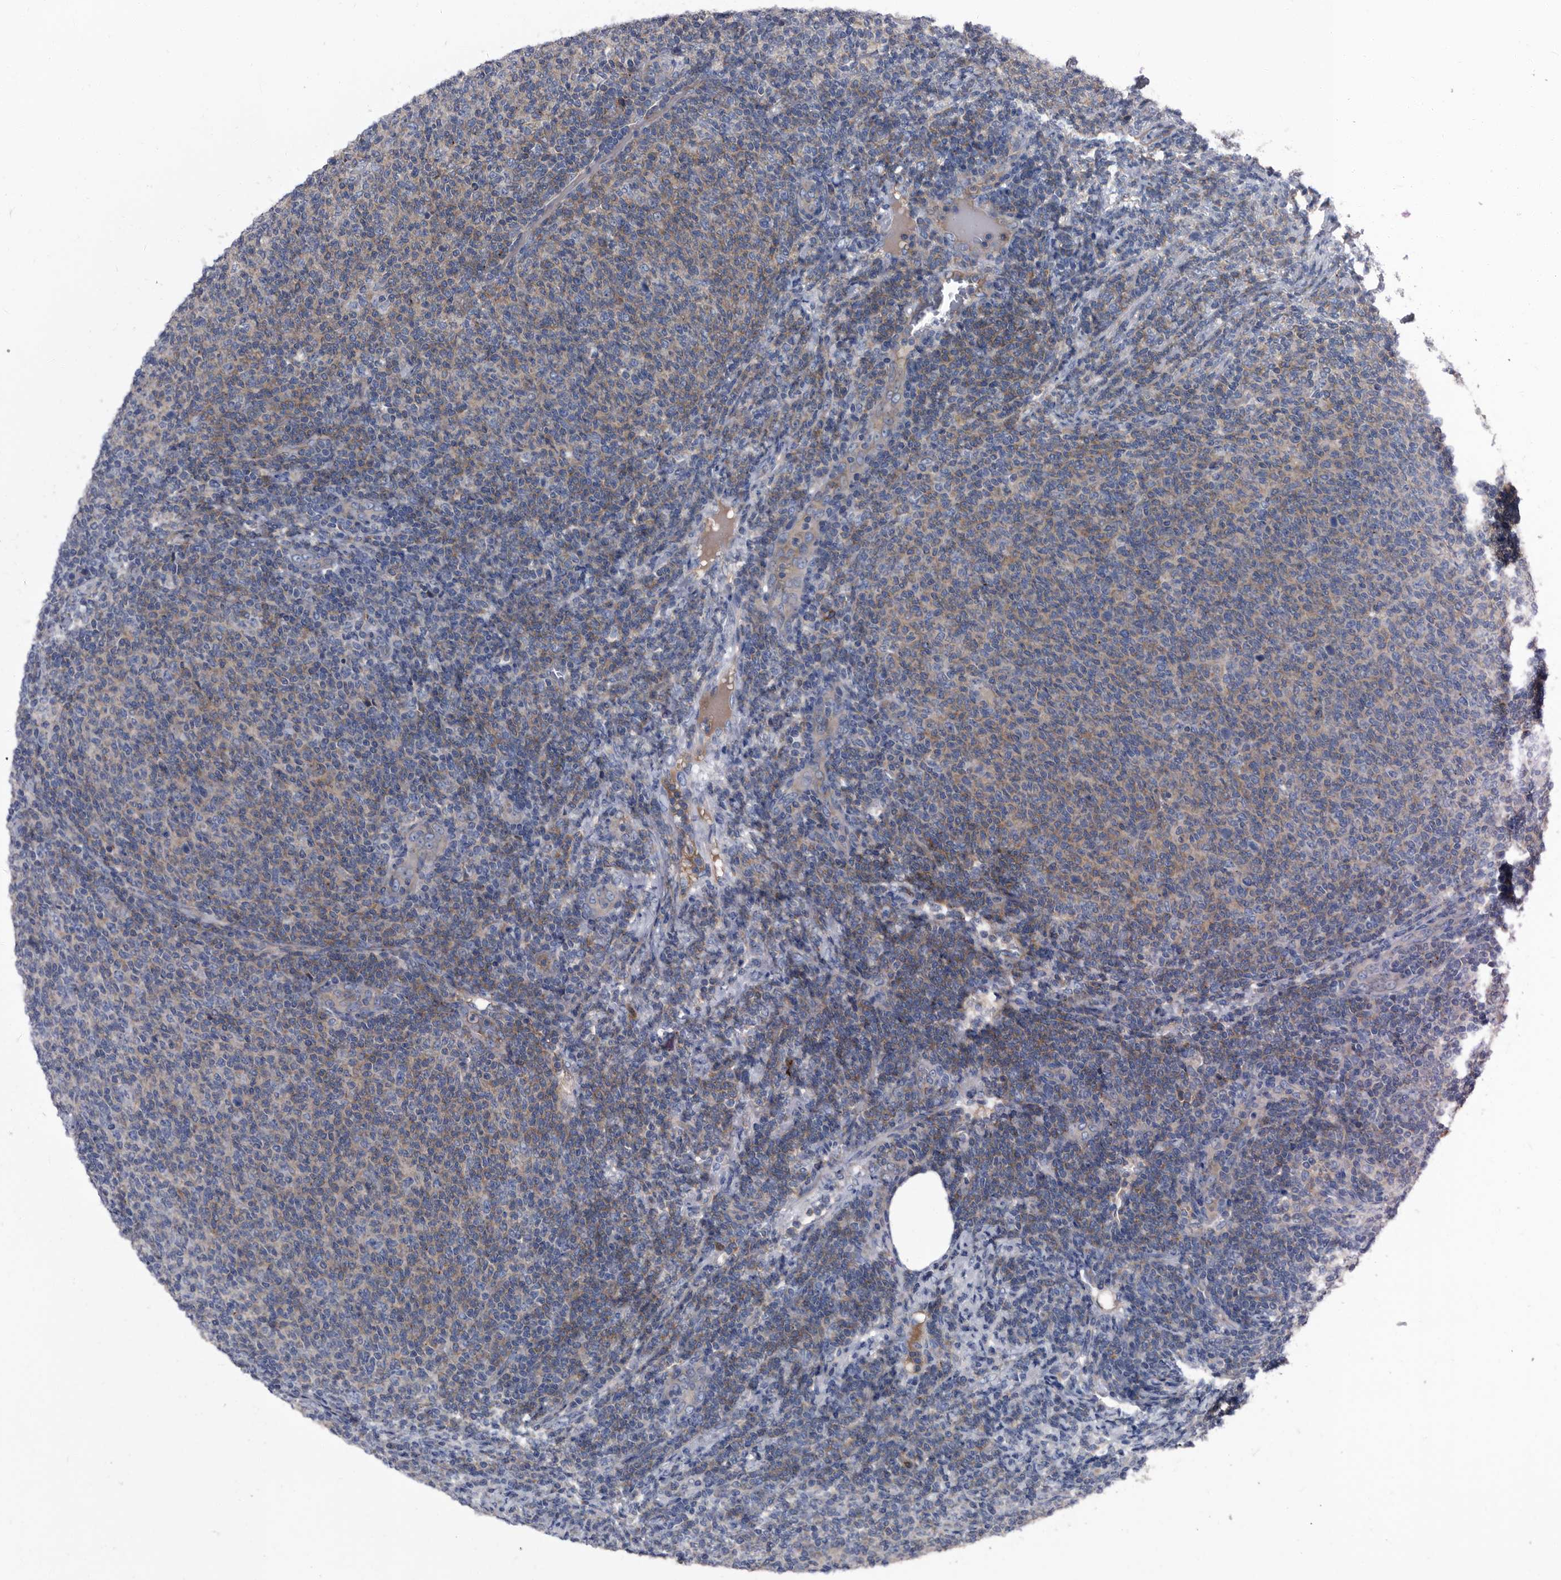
{"staining": {"intensity": "negative", "quantity": "none", "location": "none"}, "tissue": "lymphoma", "cell_type": "Tumor cells", "image_type": "cancer", "snomed": [{"axis": "morphology", "description": "Malignant lymphoma, non-Hodgkin's type, Low grade"}, {"axis": "topography", "description": "Lymph node"}], "caption": "This is an immunohistochemistry (IHC) micrograph of human lymphoma. There is no staining in tumor cells.", "gene": "DTNBP1", "patient": {"sex": "male", "age": 66}}